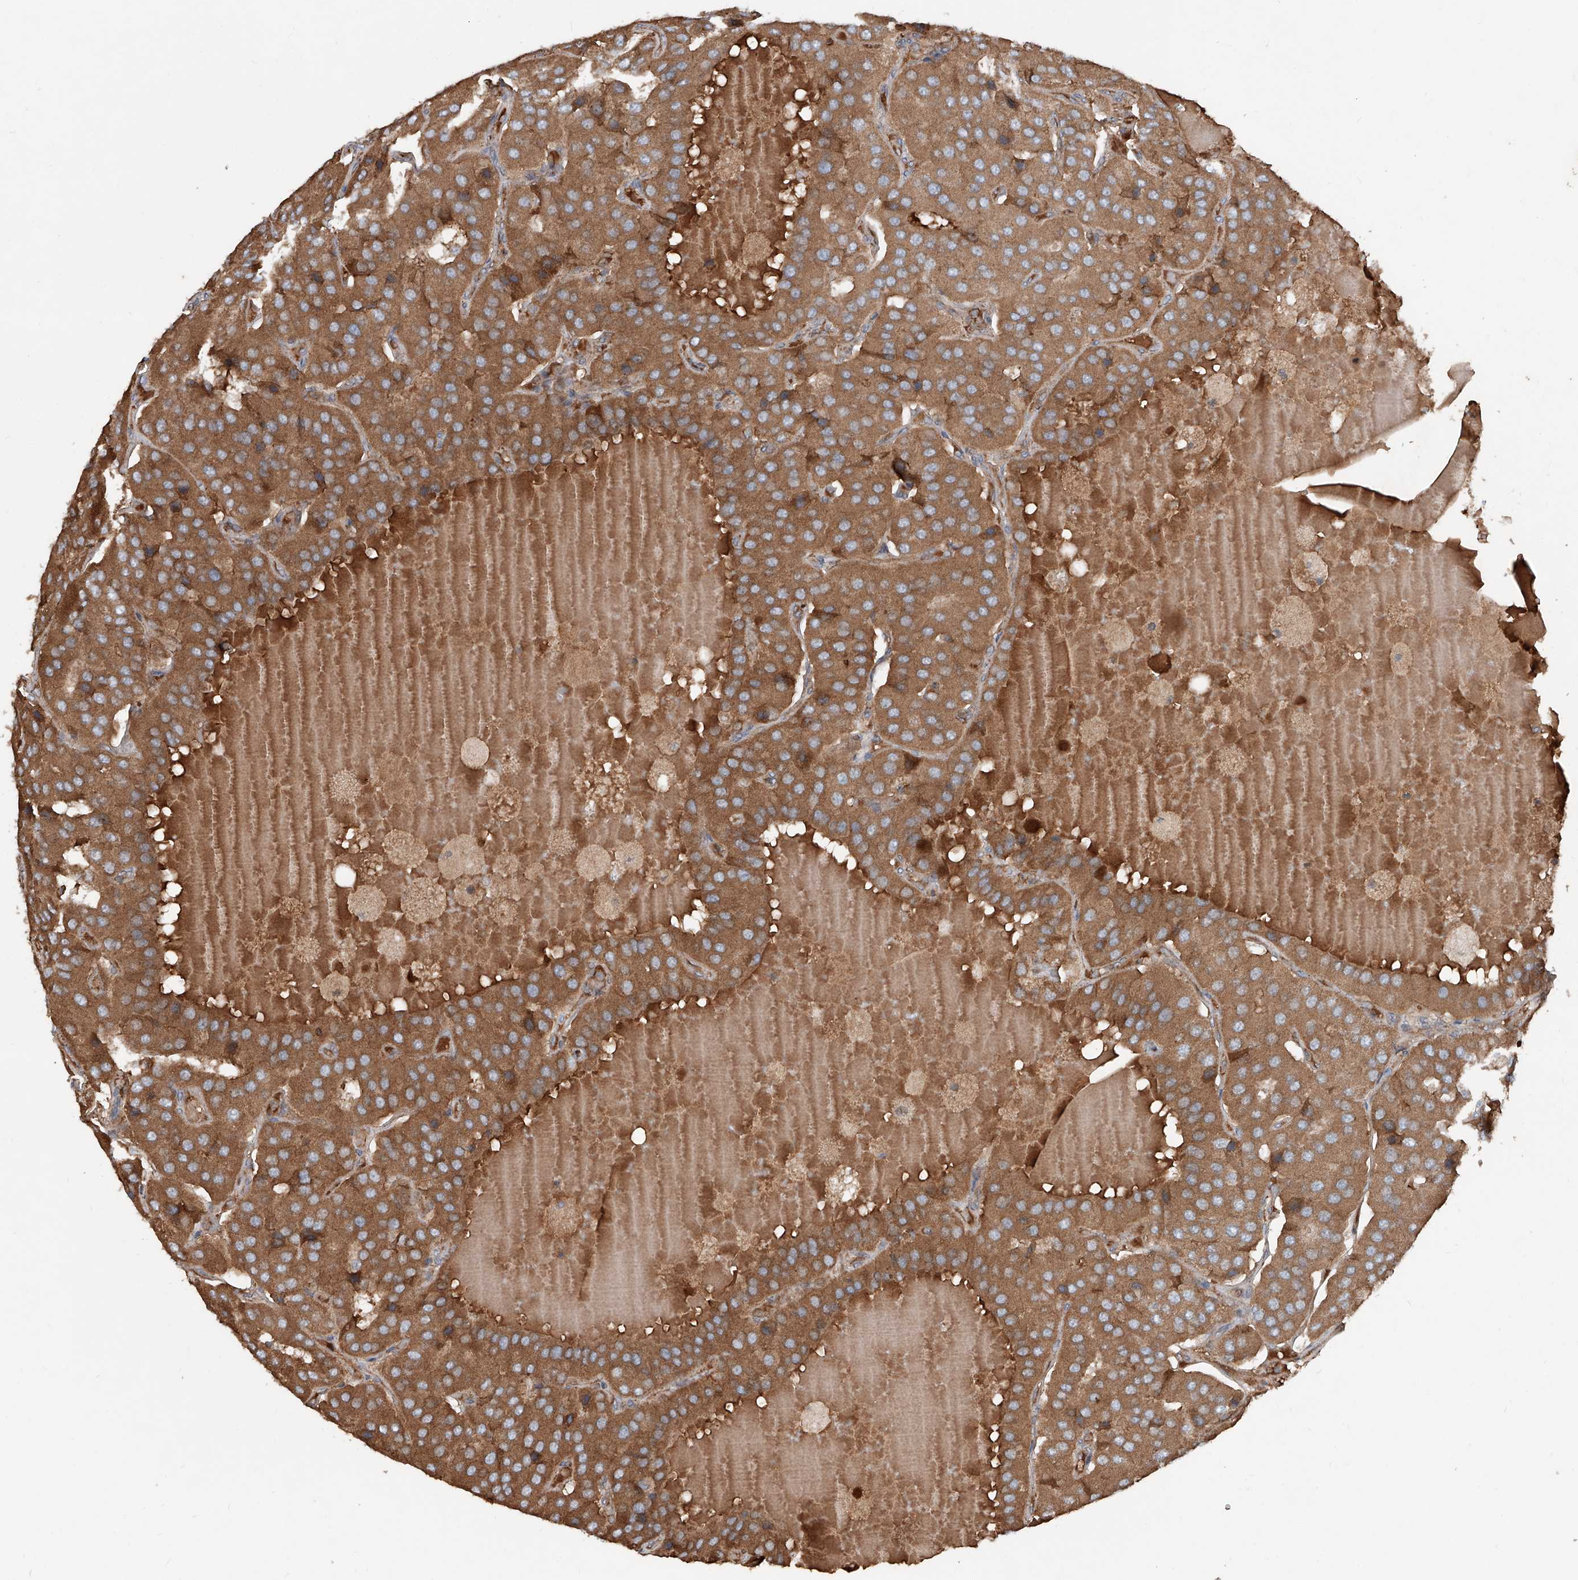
{"staining": {"intensity": "moderate", "quantity": ">75%", "location": "cytoplasmic/membranous"}, "tissue": "parathyroid gland", "cell_type": "Glandular cells", "image_type": "normal", "snomed": [{"axis": "morphology", "description": "Normal tissue, NOS"}, {"axis": "morphology", "description": "Adenoma, NOS"}, {"axis": "topography", "description": "Parathyroid gland"}], "caption": "An image of human parathyroid gland stained for a protein reveals moderate cytoplasmic/membranous brown staining in glandular cells. (DAB IHC with brightfield microscopy, high magnification).", "gene": "ADAM23", "patient": {"sex": "female", "age": 86}}